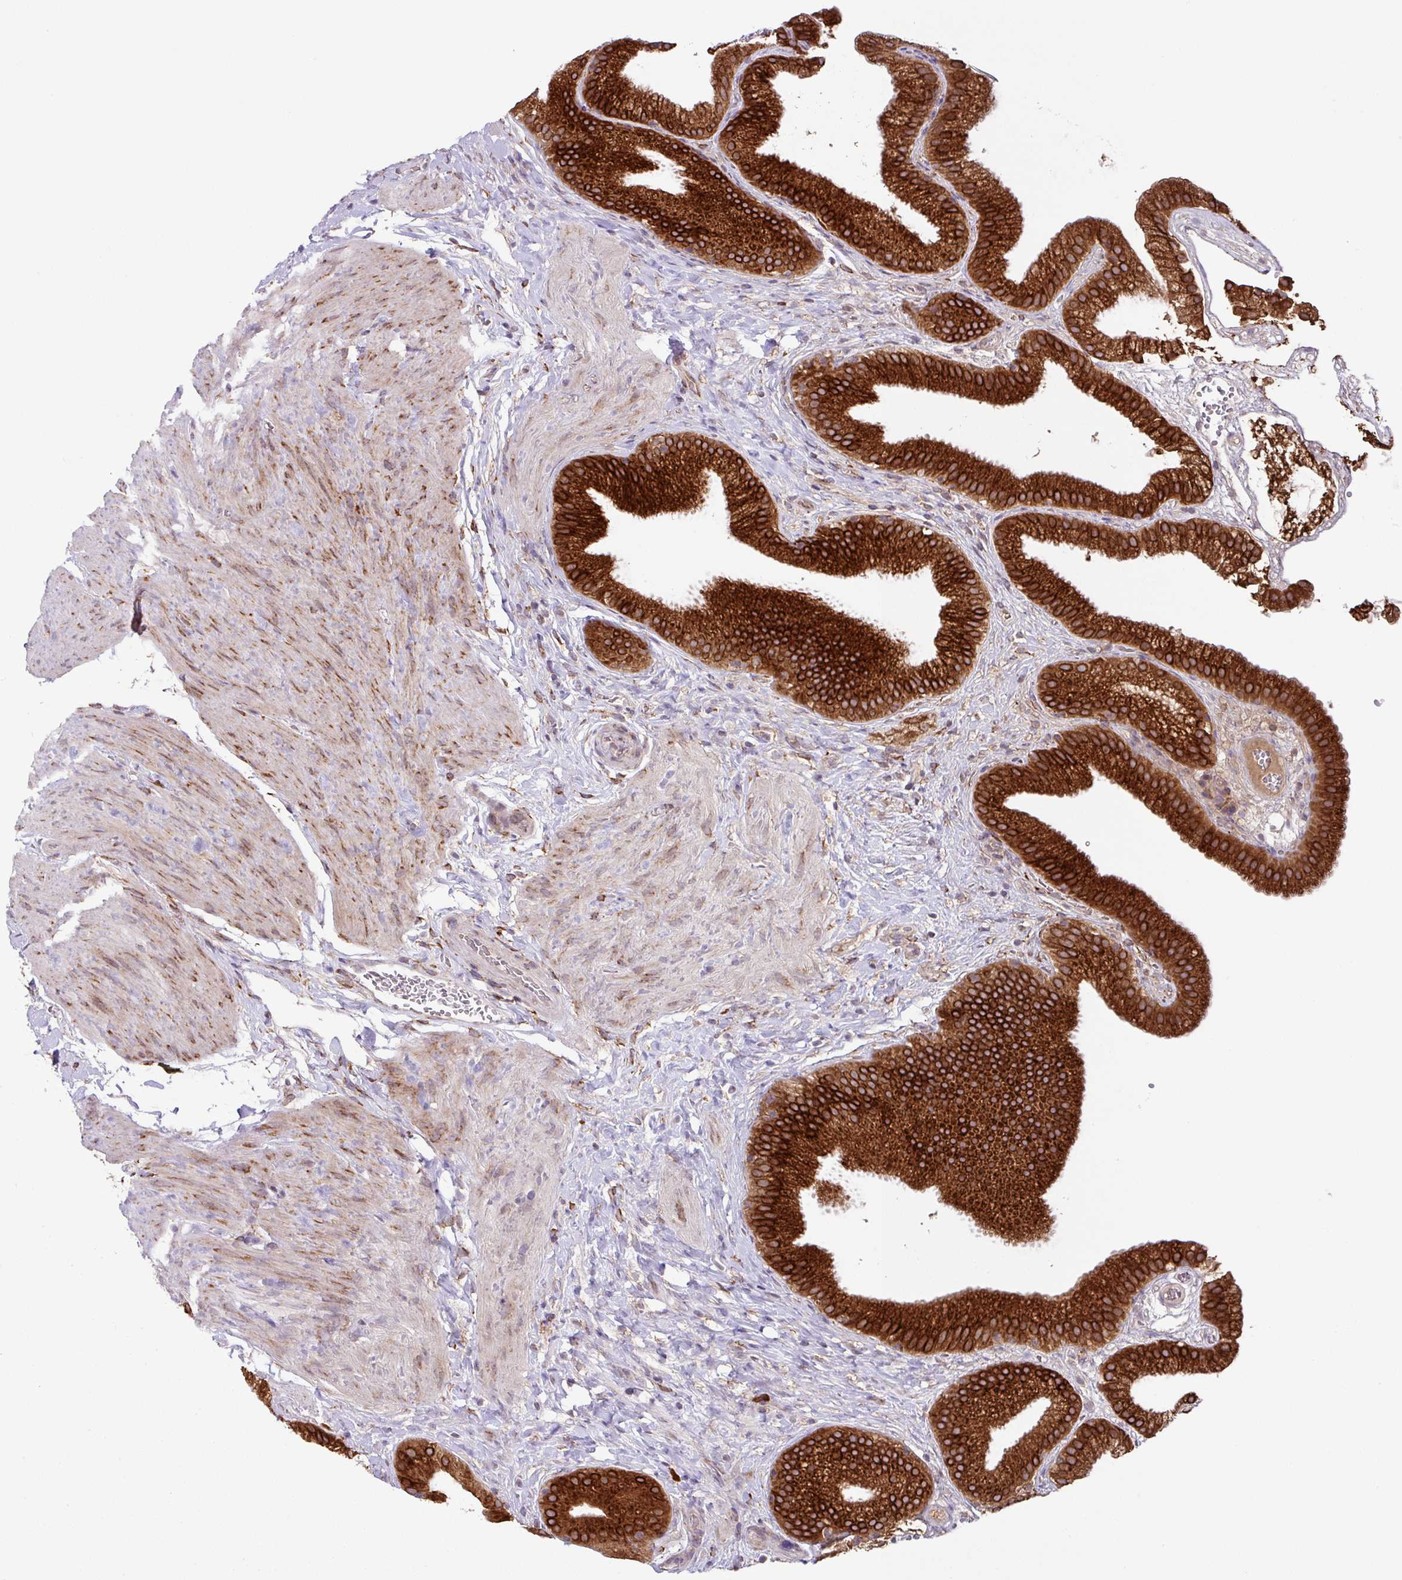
{"staining": {"intensity": "strong", "quantity": ">75%", "location": "cytoplasmic/membranous"}, "tissue": "gallbladder", "cell_type": "Glandular cells", "image_type": "normal", "snomed": [{"axis": "morphology", "description": "Normal tissue, NOS"}, {"axis": "topography", "description": "Gallbladder"}], "caption": "The photomicrograph demonstrates immunohistochemical staining of benign gallbladder. There is strong cytoplasmic/membranous positivity is seen in about >75% of glandular cells.", "gene": "SLC39A7", "patient": {"sex": "female", "age": 63}}